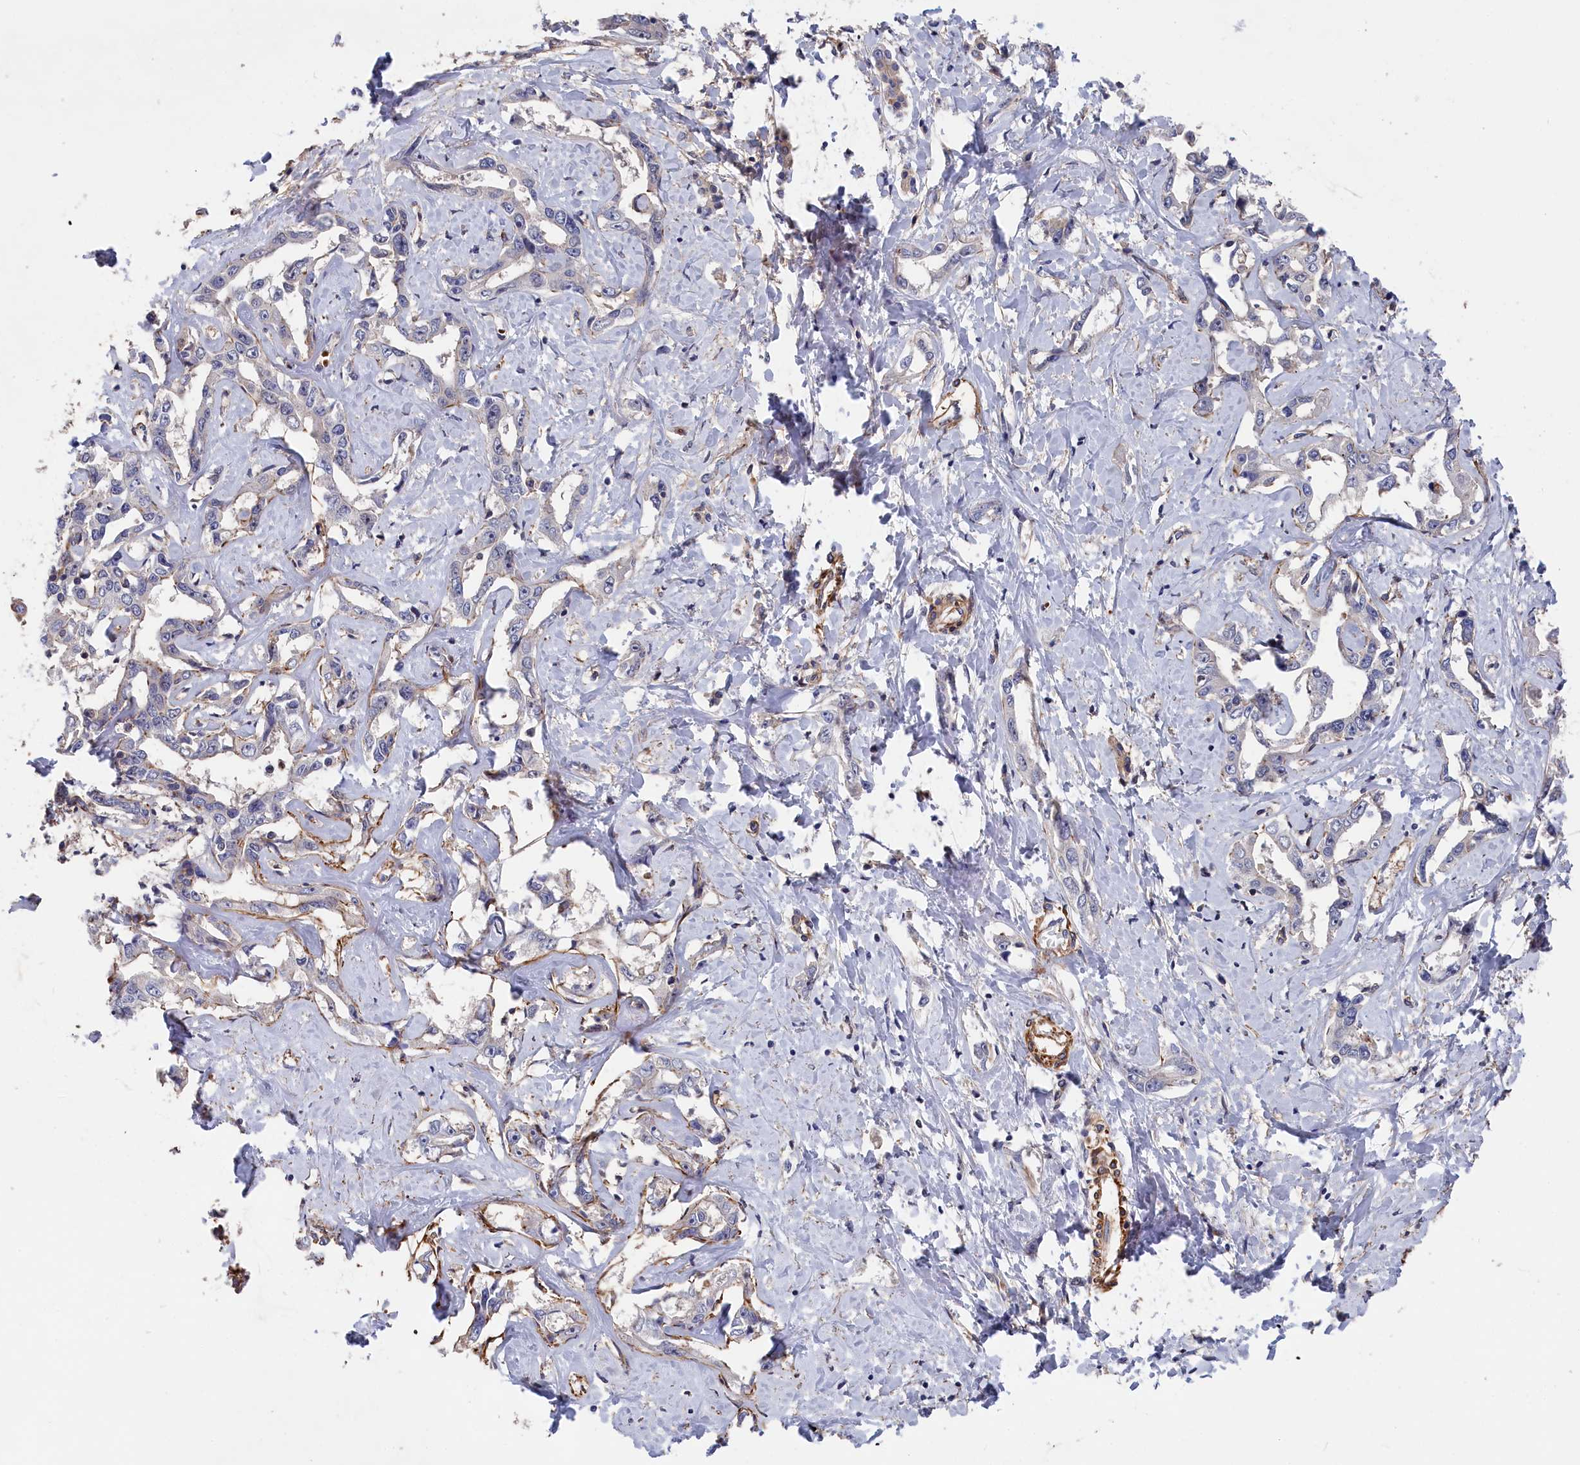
{"staining": {"intensity": "negative", "quantity": "none", "location": "none"}, "tissue": "liver cancer", "cell_type": "Tumor cells", "image_type": "cancer", "snomed": [{"axis": "morphology", "description": "Cholangiocarcinoma"}, {"axis": "topography", "description": "Liver"}], "caption": "High magnification brightfield microscopy of liver cancer stained with DAB (brown) and counterstained with hematoxylin (blue): tumor cells show no significant expression.", "gene": "LDHD", "patient": {"sex": "male", "age": 59}}